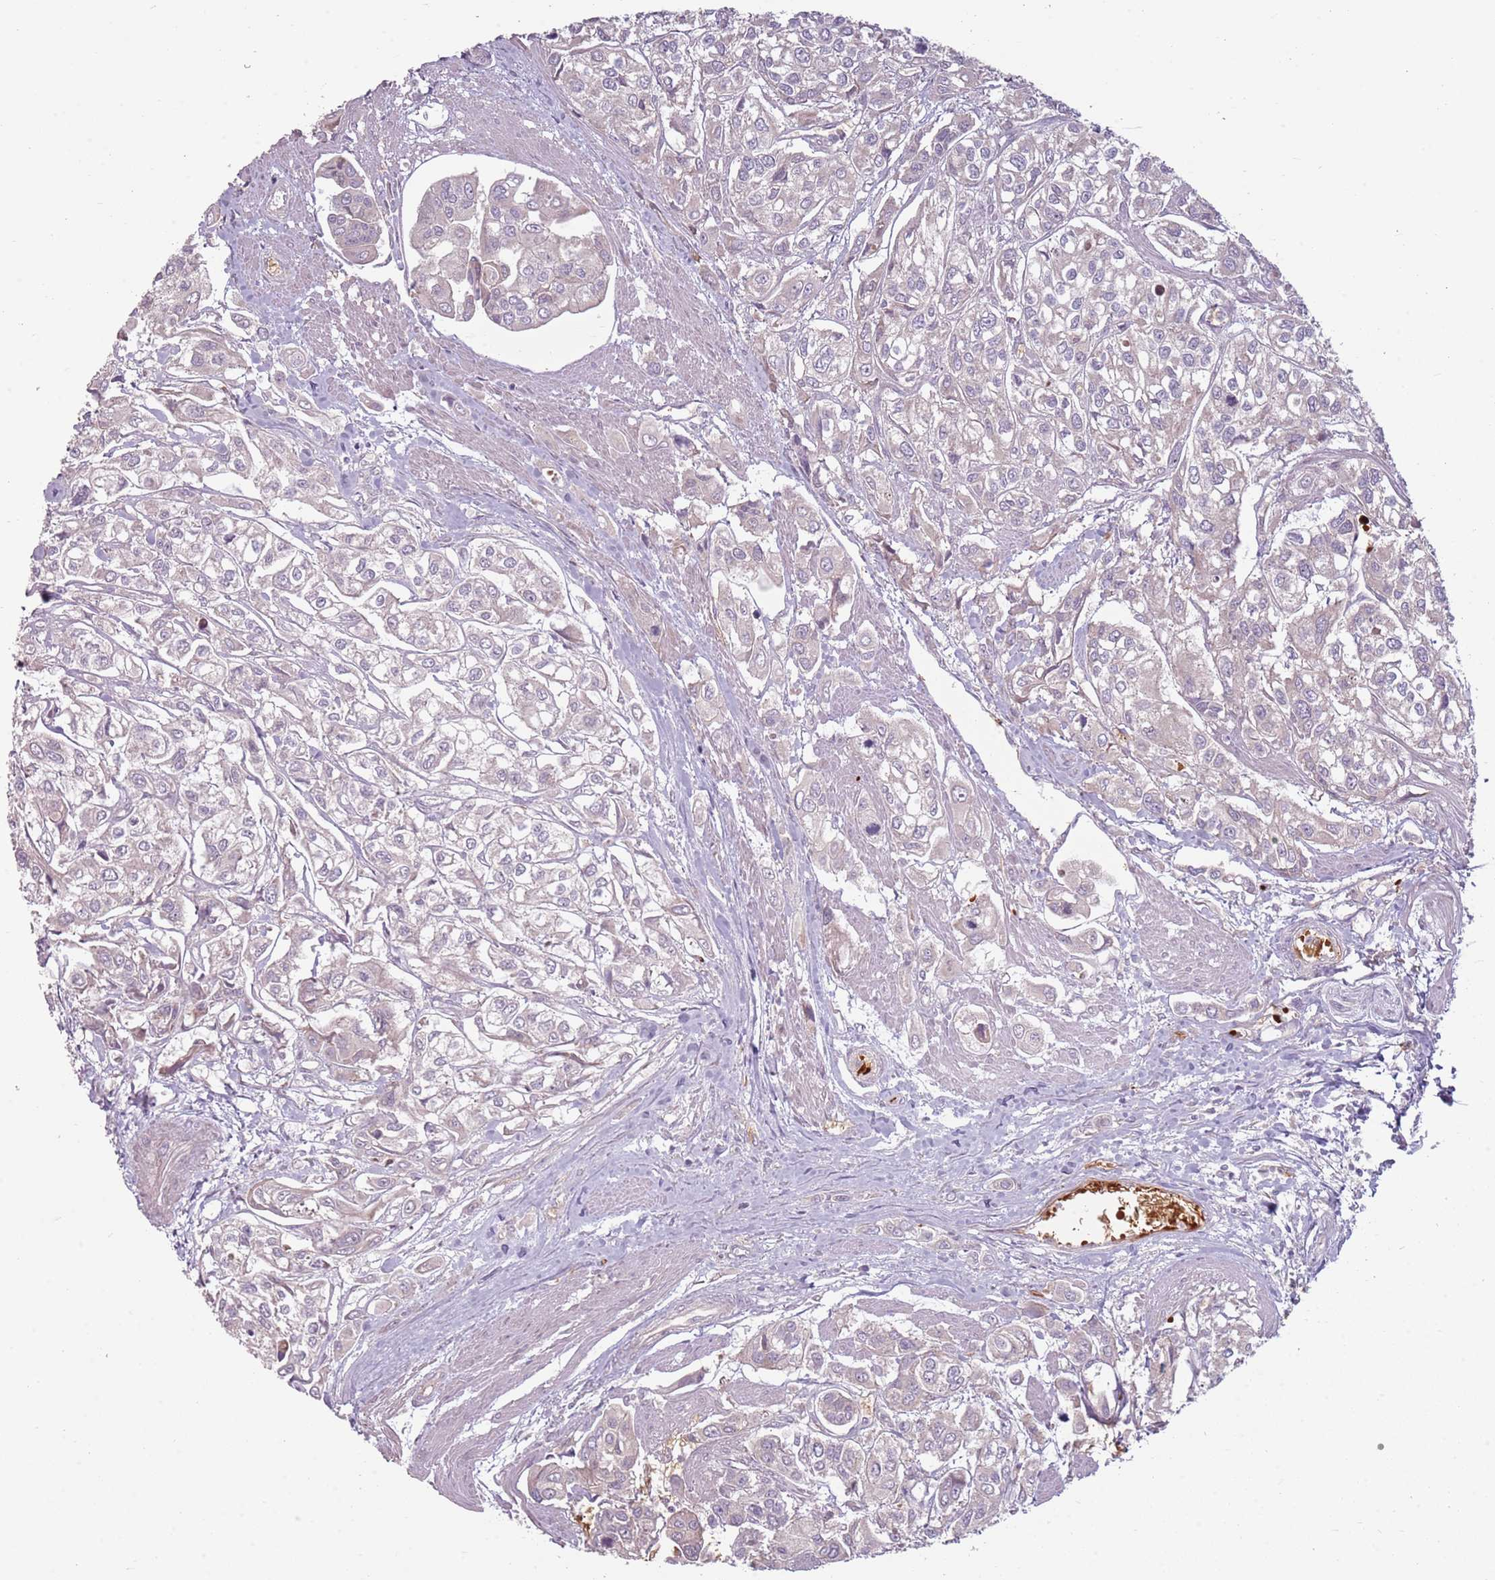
{"staining": {"intensity": "negative", "quantity": "none", "location": "none"}, "tissue": "urothelial cancer", "cell_type": "Tumor cells", "image_type": "cancer", "snomed": [{"axis": "morphology", "description": "Urothelial carcinoma, High grade"}, {"axis": "topography", "description": "Urinary bladder"}], "caption": "A photomicrograph of human urothelial cancer is negative for staining in tumor cells. (Stains: DAB (3,3'-diaminobenzidine) immunohistochemistry with hematoxylin counter stain, Microscopy: brightfield microscopy at high magnification).", "gene": "HSPA14", "patient": {"sex": "male", "age": 67}}